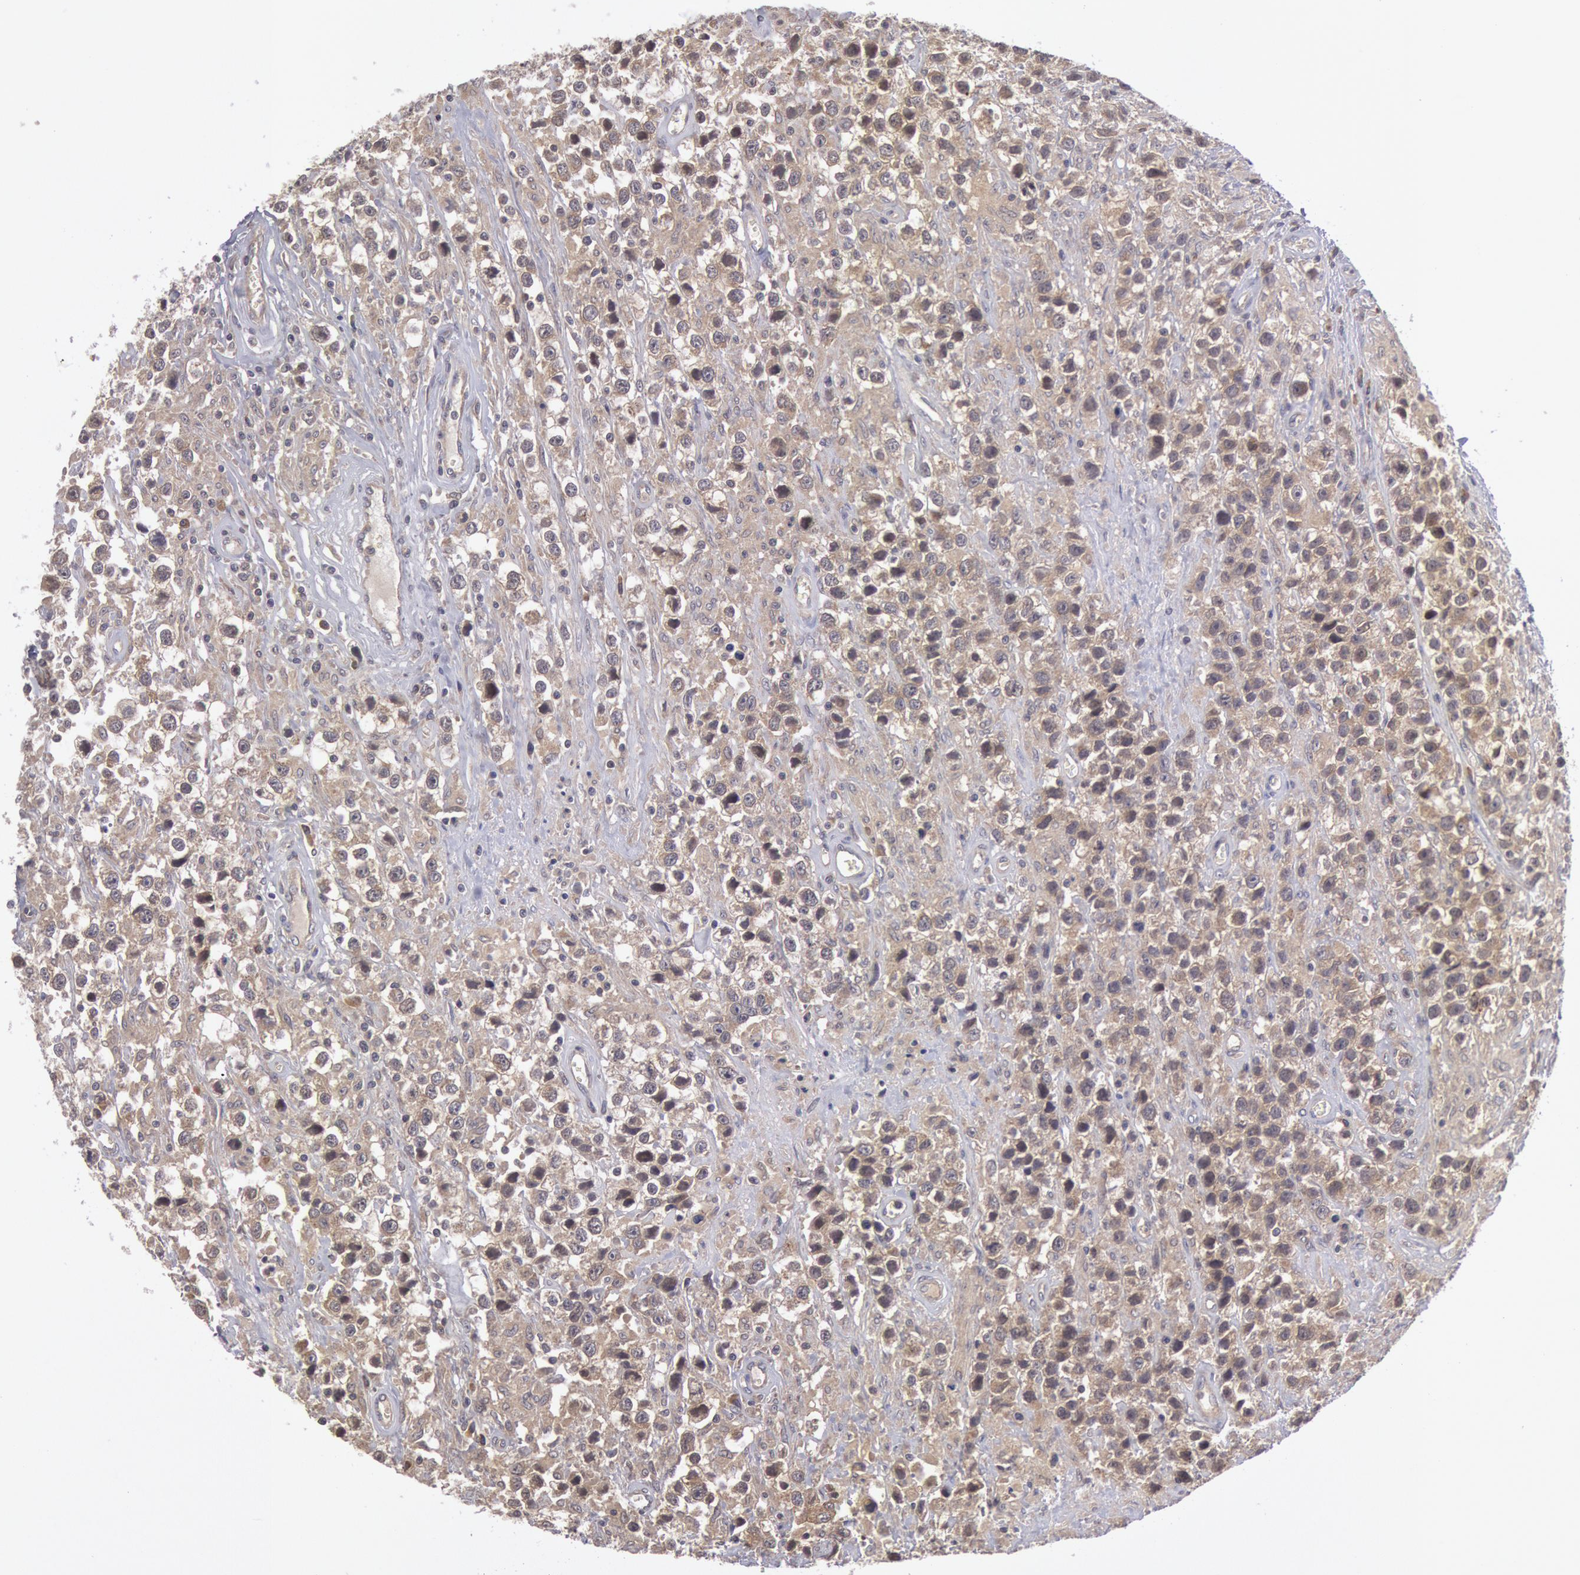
{"staining": {"intensity": "weak", "quantity": "25%-75%", "location": "cytoplasmic/membranous,nuclear"}, "tissue": "testis cancer", "cell_type": "Tumor cells", "image_type": "cancer", "snomed": [{"axis": "morphology", "description": "Seminoma, NOS"}, {"axis": "topography", "description": "Testis"}], "caption": "Immunohistochemistry image of seminoma (testis) stained for a protein (brown), which shows low levels of weak cytoplasmic/membranous and nuclear staining in about 25%-75% of tumor cells.", "gene": "BRAF", "patient": {"sex": "male", "age": 43}}